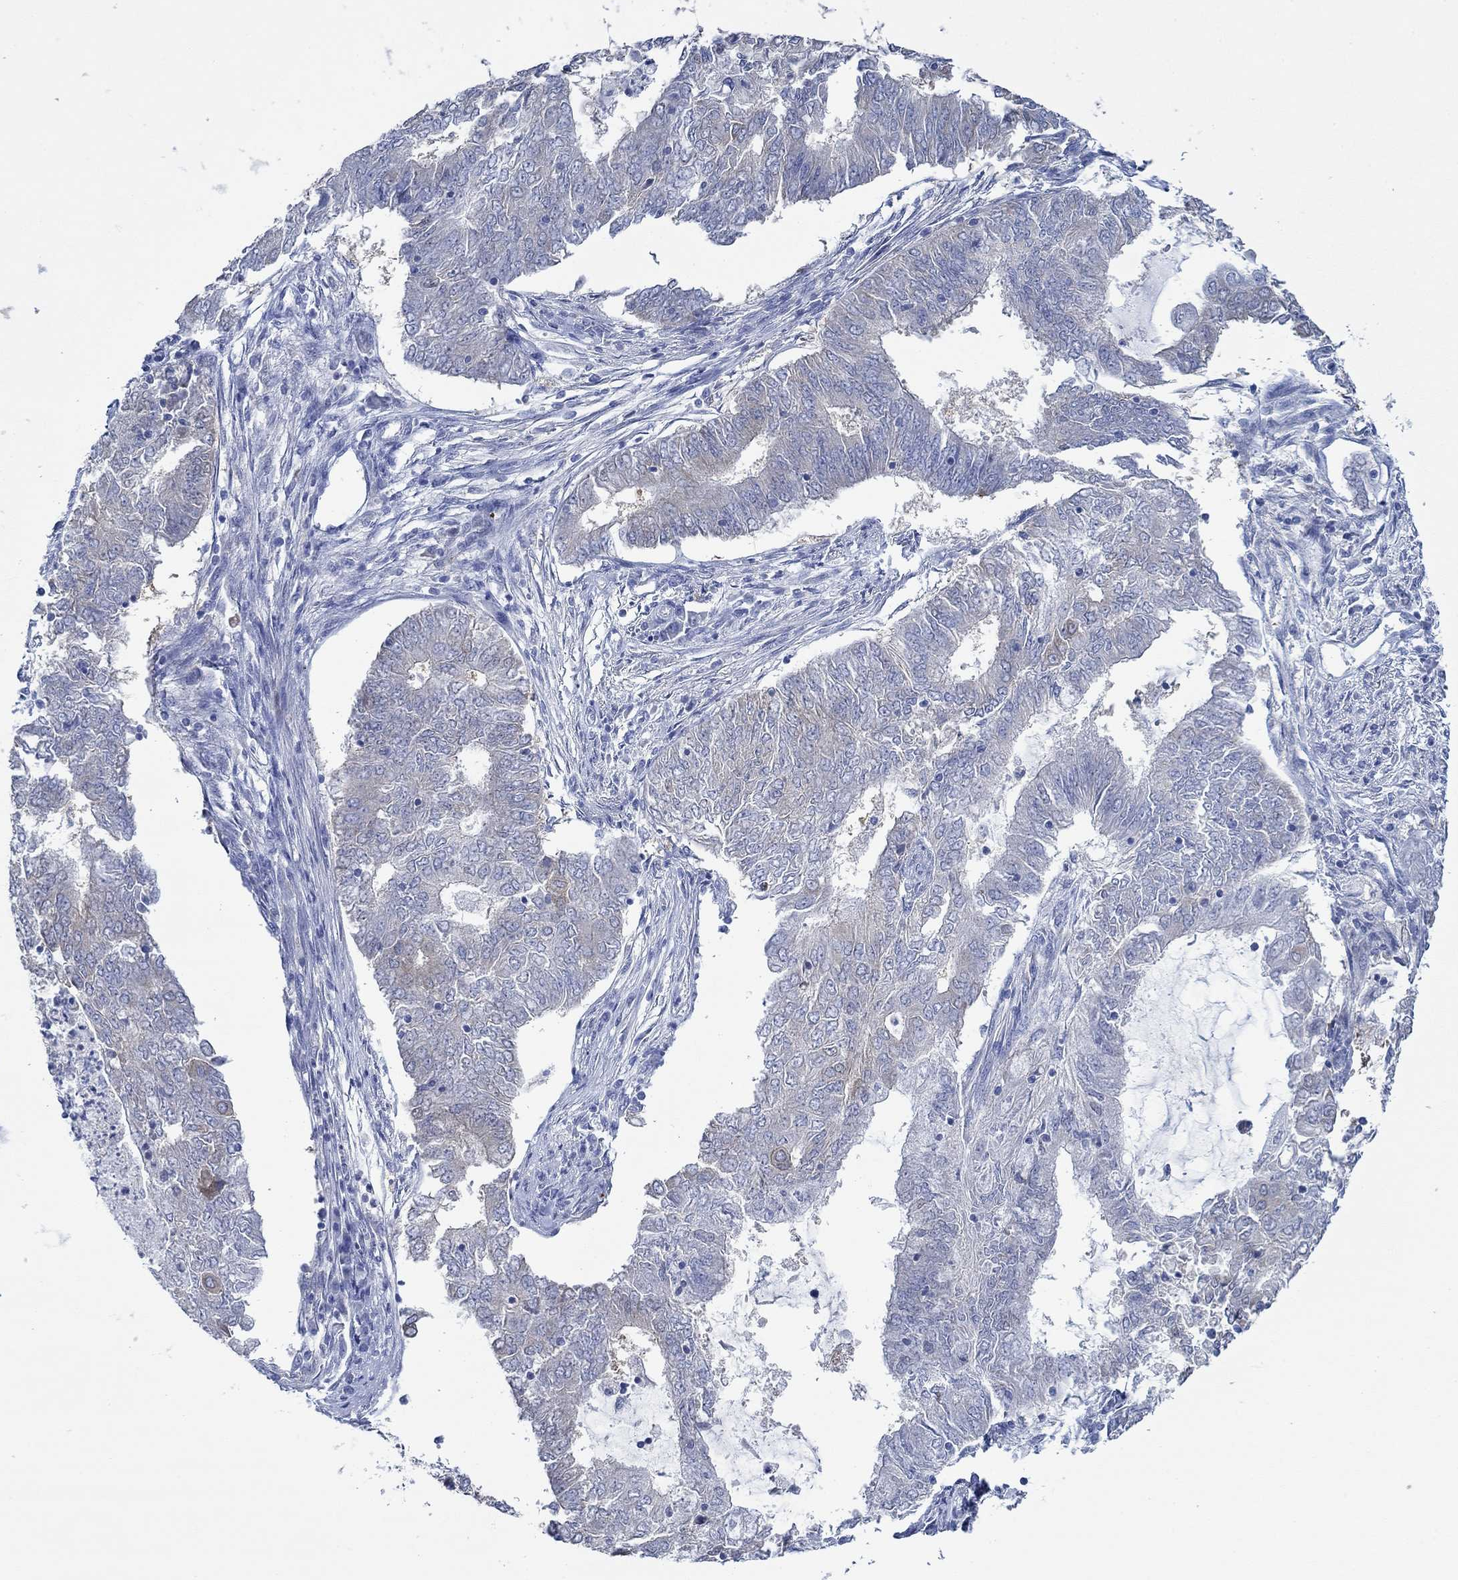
{"staining": {"intensity": "negative", "quantity": "none", "location": "none"}, "tissue": "endometrial cancer", "cell_type": "Tumor cells", "image_type": "cancer", "snomed": [{"axis": "morphology", "description": "Adenocarcinoma, NOS"}, {"axis": "topography", "description": "Endometrium"}], "caption": "IHC of endometrial adenocarcinoma shows no staining in tumor cells.", "gene": "SLC27A3", "patient": {"sex": "female", "age": 62}}